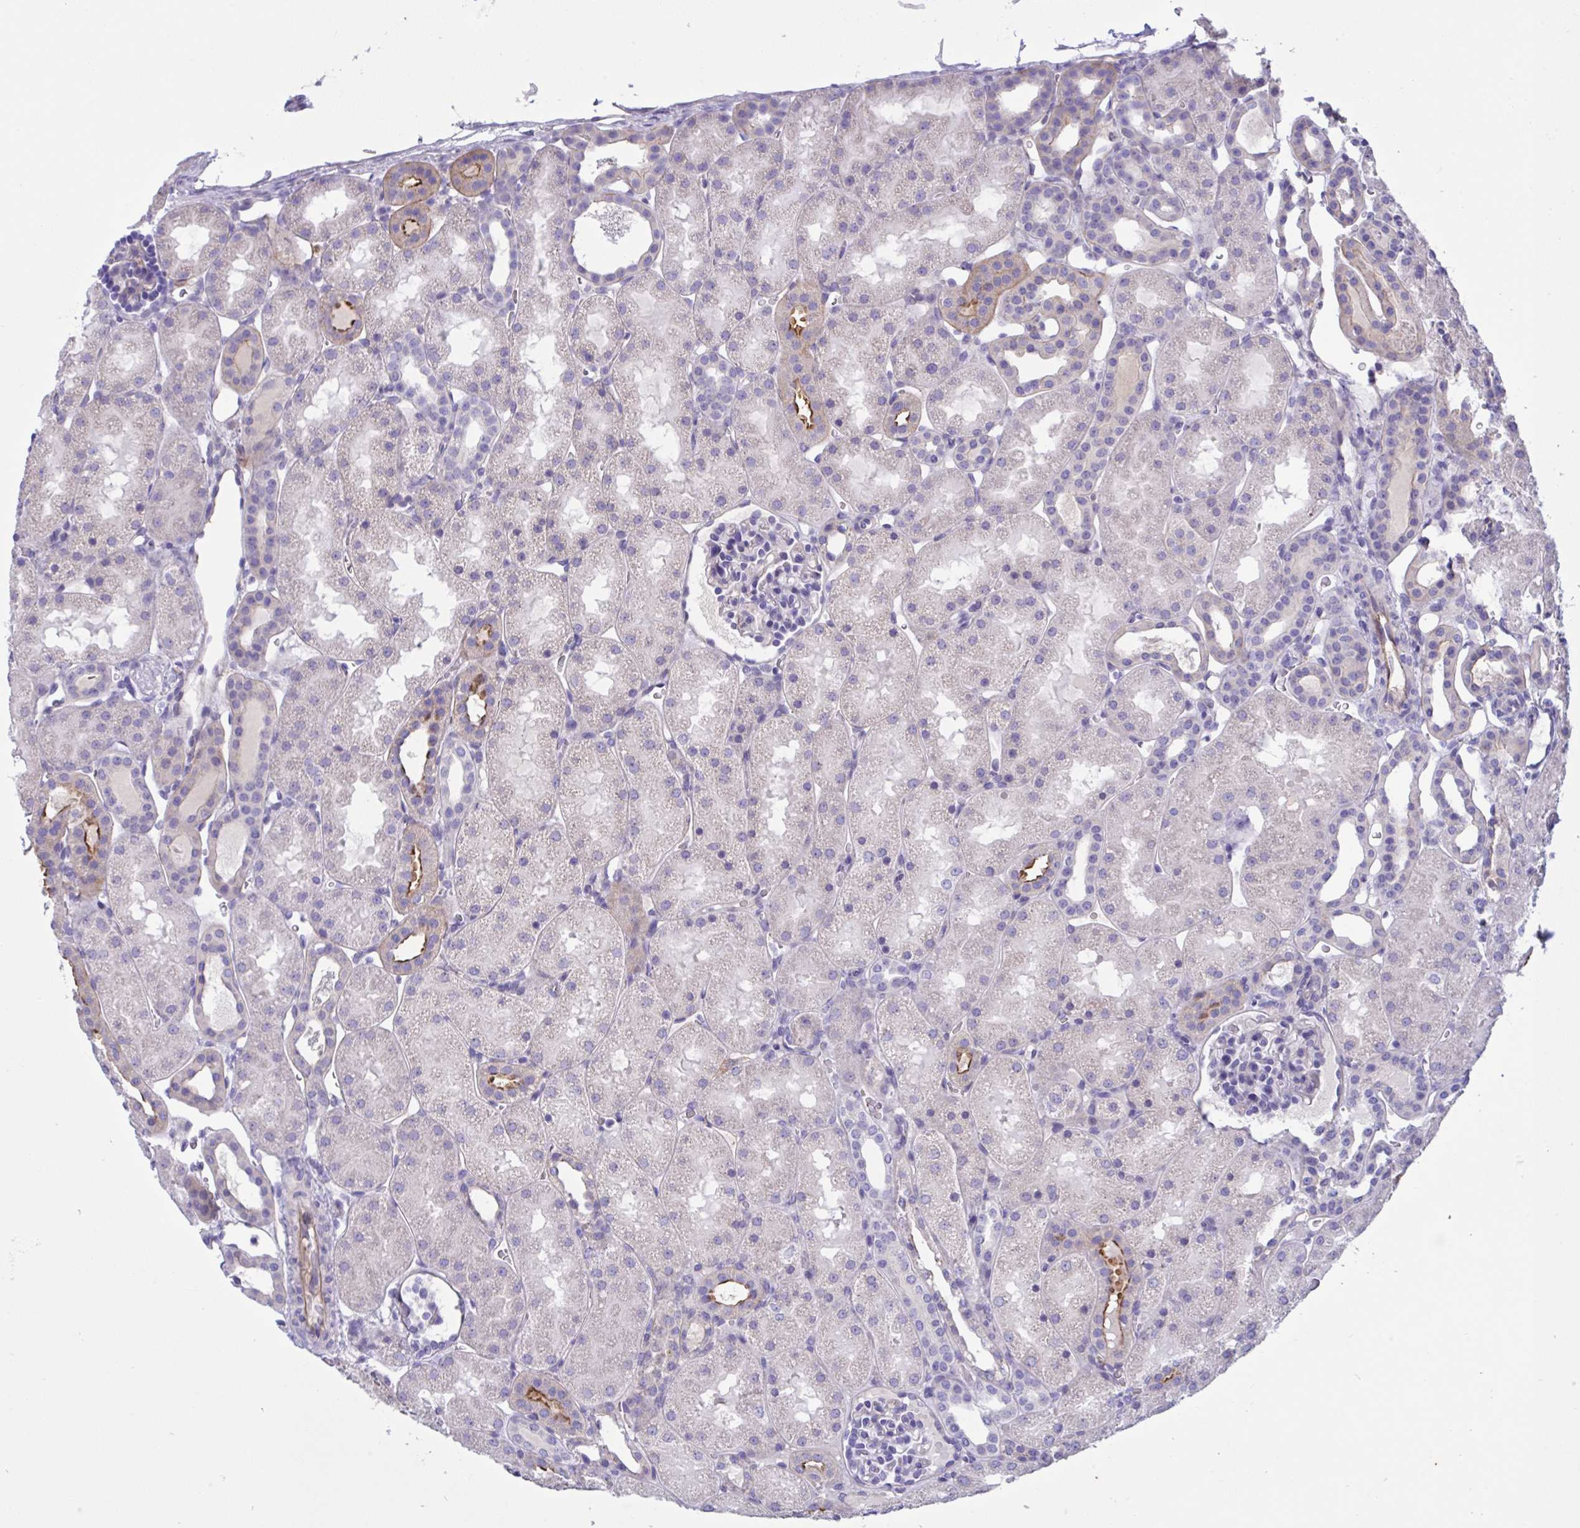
{"staining": {"intensity": "negative", "quantity": "none", "location": "none"}, "tissue": "kidney", "cell_type": "Cells in glomeruli", "image_type": "normal", "snomed": [{"axis": "morphology", "description": "Normal tissue, NOS"}, {"axis": "topography", "description": "Kidney"}], "caption": "Cells in glomeruli show no significant staining in normal kidney. The staining is performed using DAB brown chromogen with nuclei counter-stained in using hematoxylin.", "gene": "SLC66A1", "patient": {"sex": "male", "age": 2}}